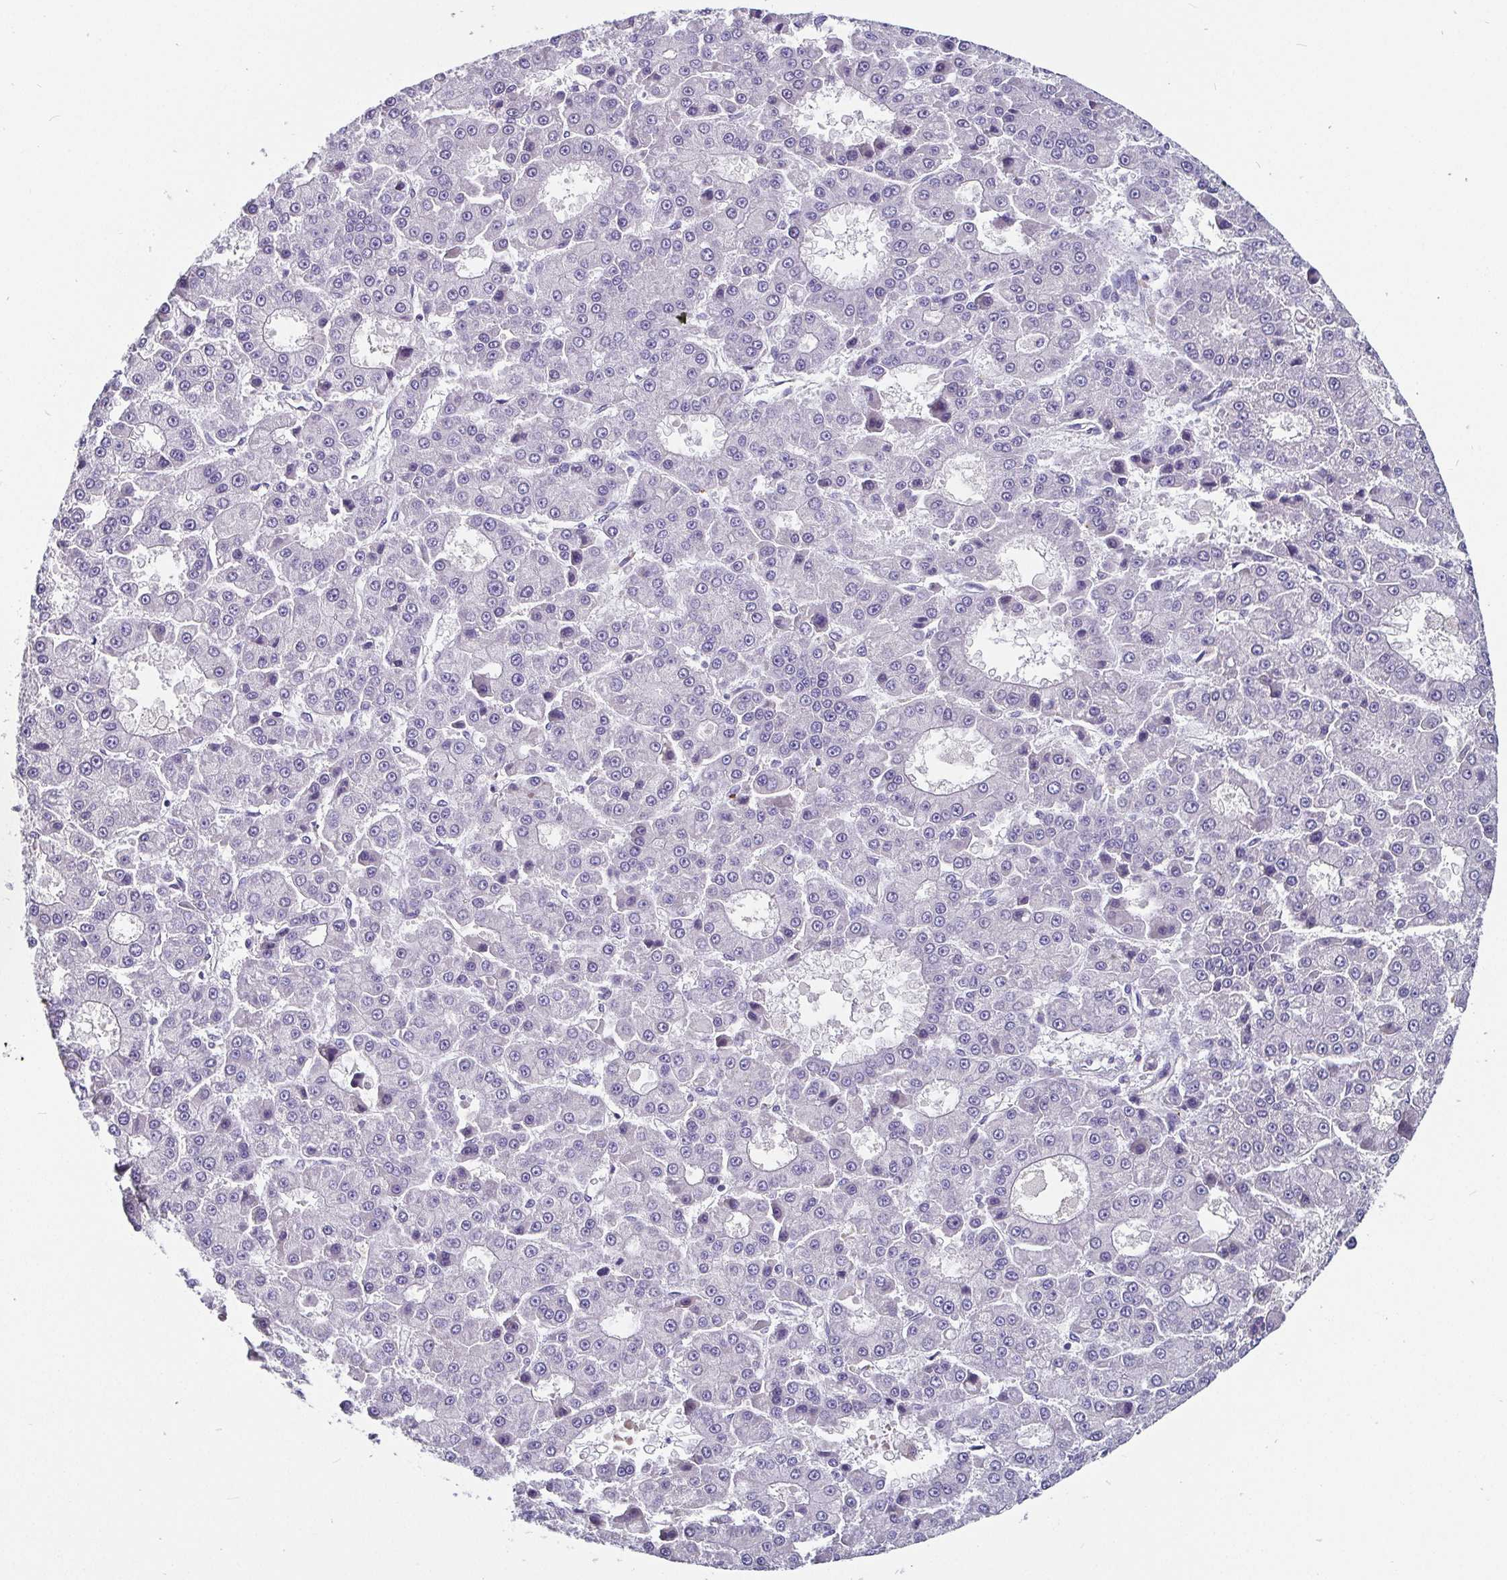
{"staining": {"intensity": "negative", "quantity": "none", "location": "none"}, "tissue": "liver cancer", "cell_type": "Tumor cells", "image_type": "cancer", "snomed": [{"axis": "morphology", "description": "Carcinoma, Hepatocellular, NOS"}, {"axis": "topography", "description": "Liver"}], "caption": "IHC of liver cancer (hepatocellular carcinoma) displays no staining in tumor cells.", "gene": "ADAMTS6", "patient": {"sex": "male", "age": 70}}